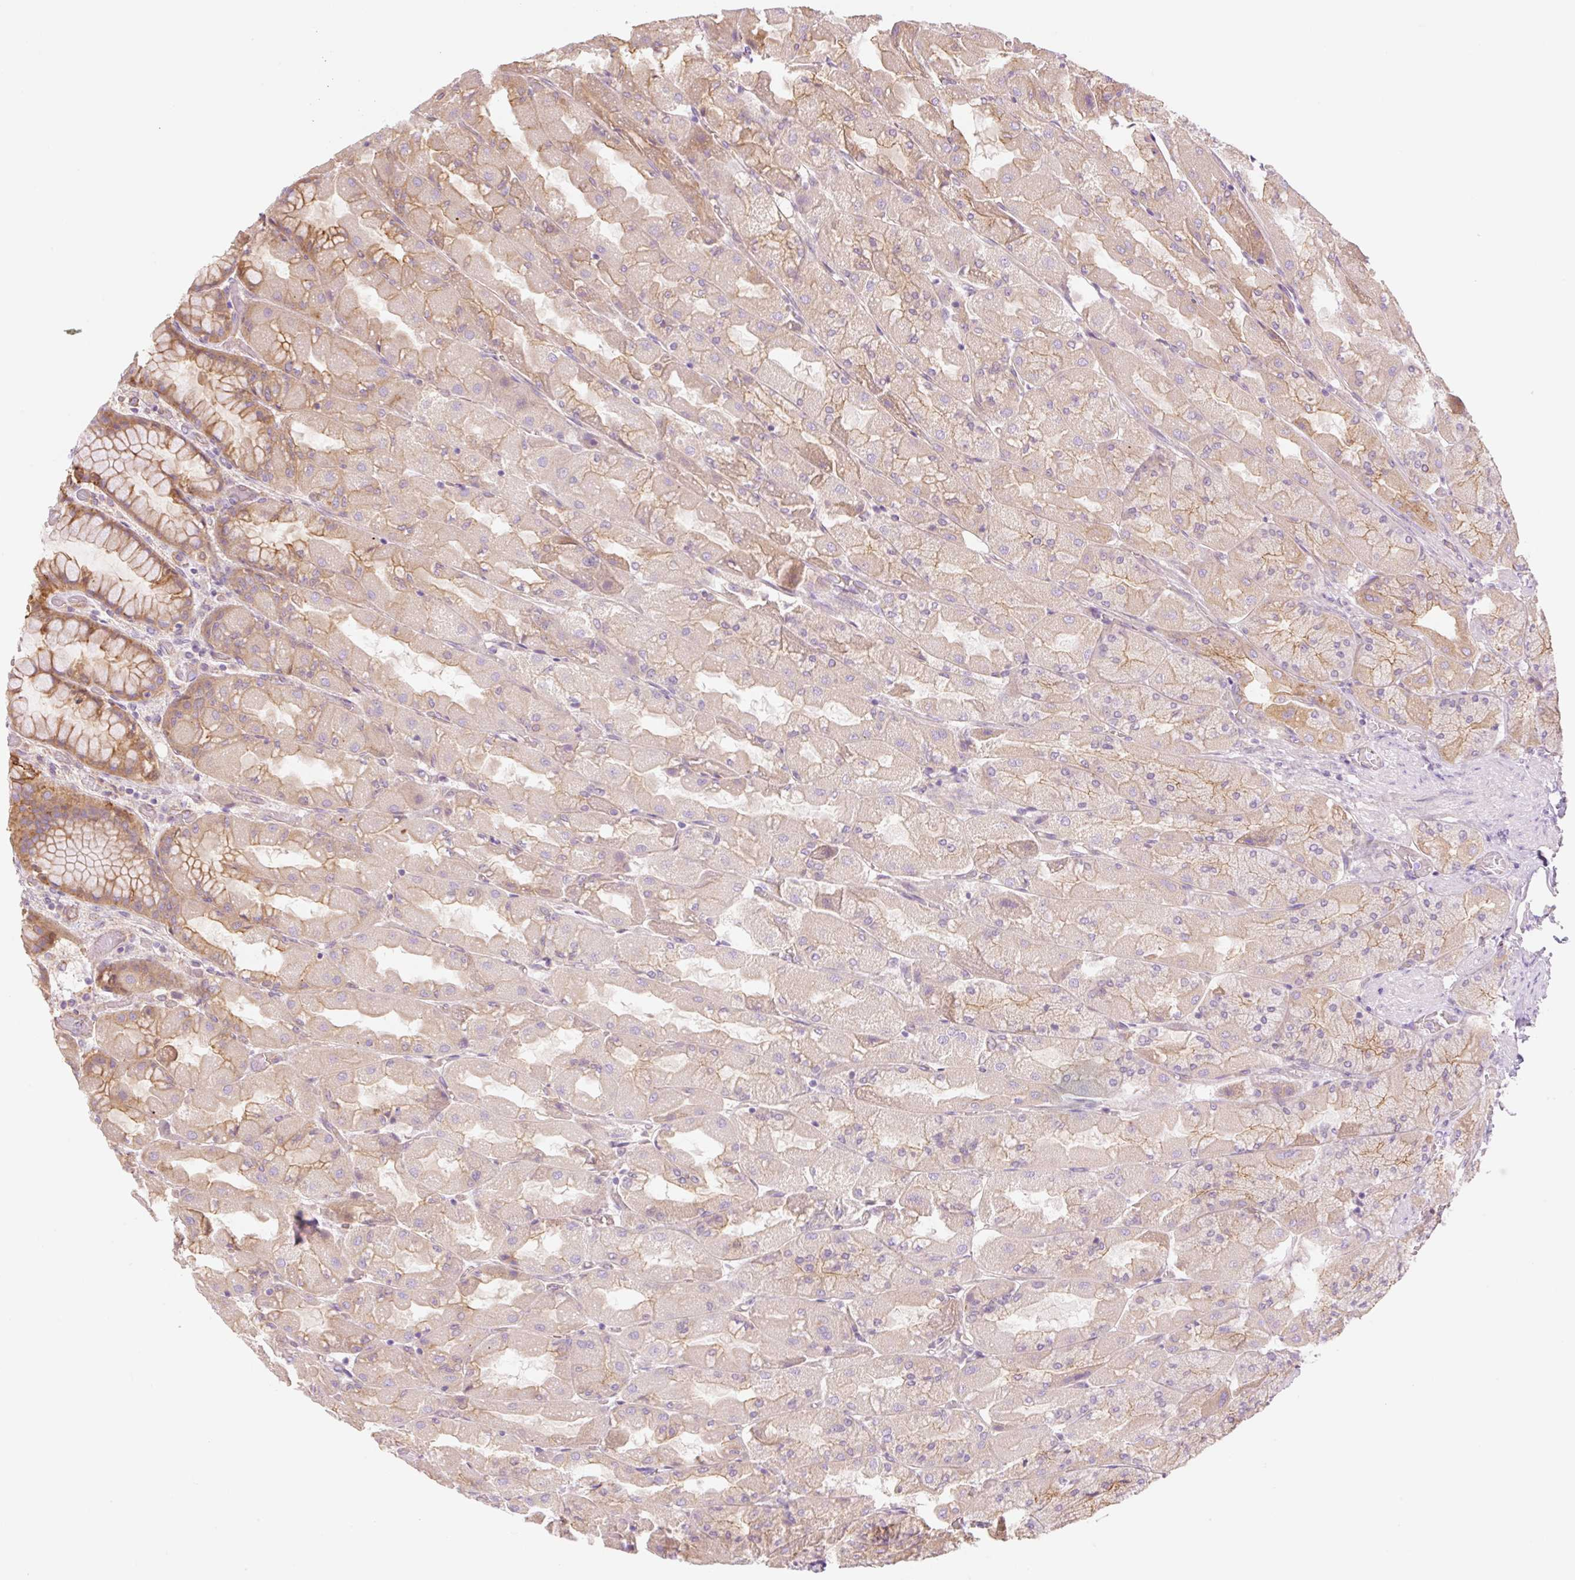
{"staining": {"intensity": "moderate", "quantity": ">75%", "location": "cytoplasmic/membranous"}, "tissue": "stomach", "cell_type": "Glandular cells", "image_type": "normal", "snomed": [{"axis": "morphology", "description": "Normal tissue, NOS"}, {"axis": "topography", "description": "Stomach"}], "caption": "Immunohistochemistry staining of unremarkable stomach, which exhibits medium levels of moderate cytoplasmic/membranous positivity in about >75% of glandular cells indicating moderate cytoplasmic/membranous protein expression. The staining was performed using DAB (brown) for protein detection and nuclei were counterstained in hematoxylin (blue).", "gene": "NLRP5", "patient": {"sex": "female", "age": 61}}